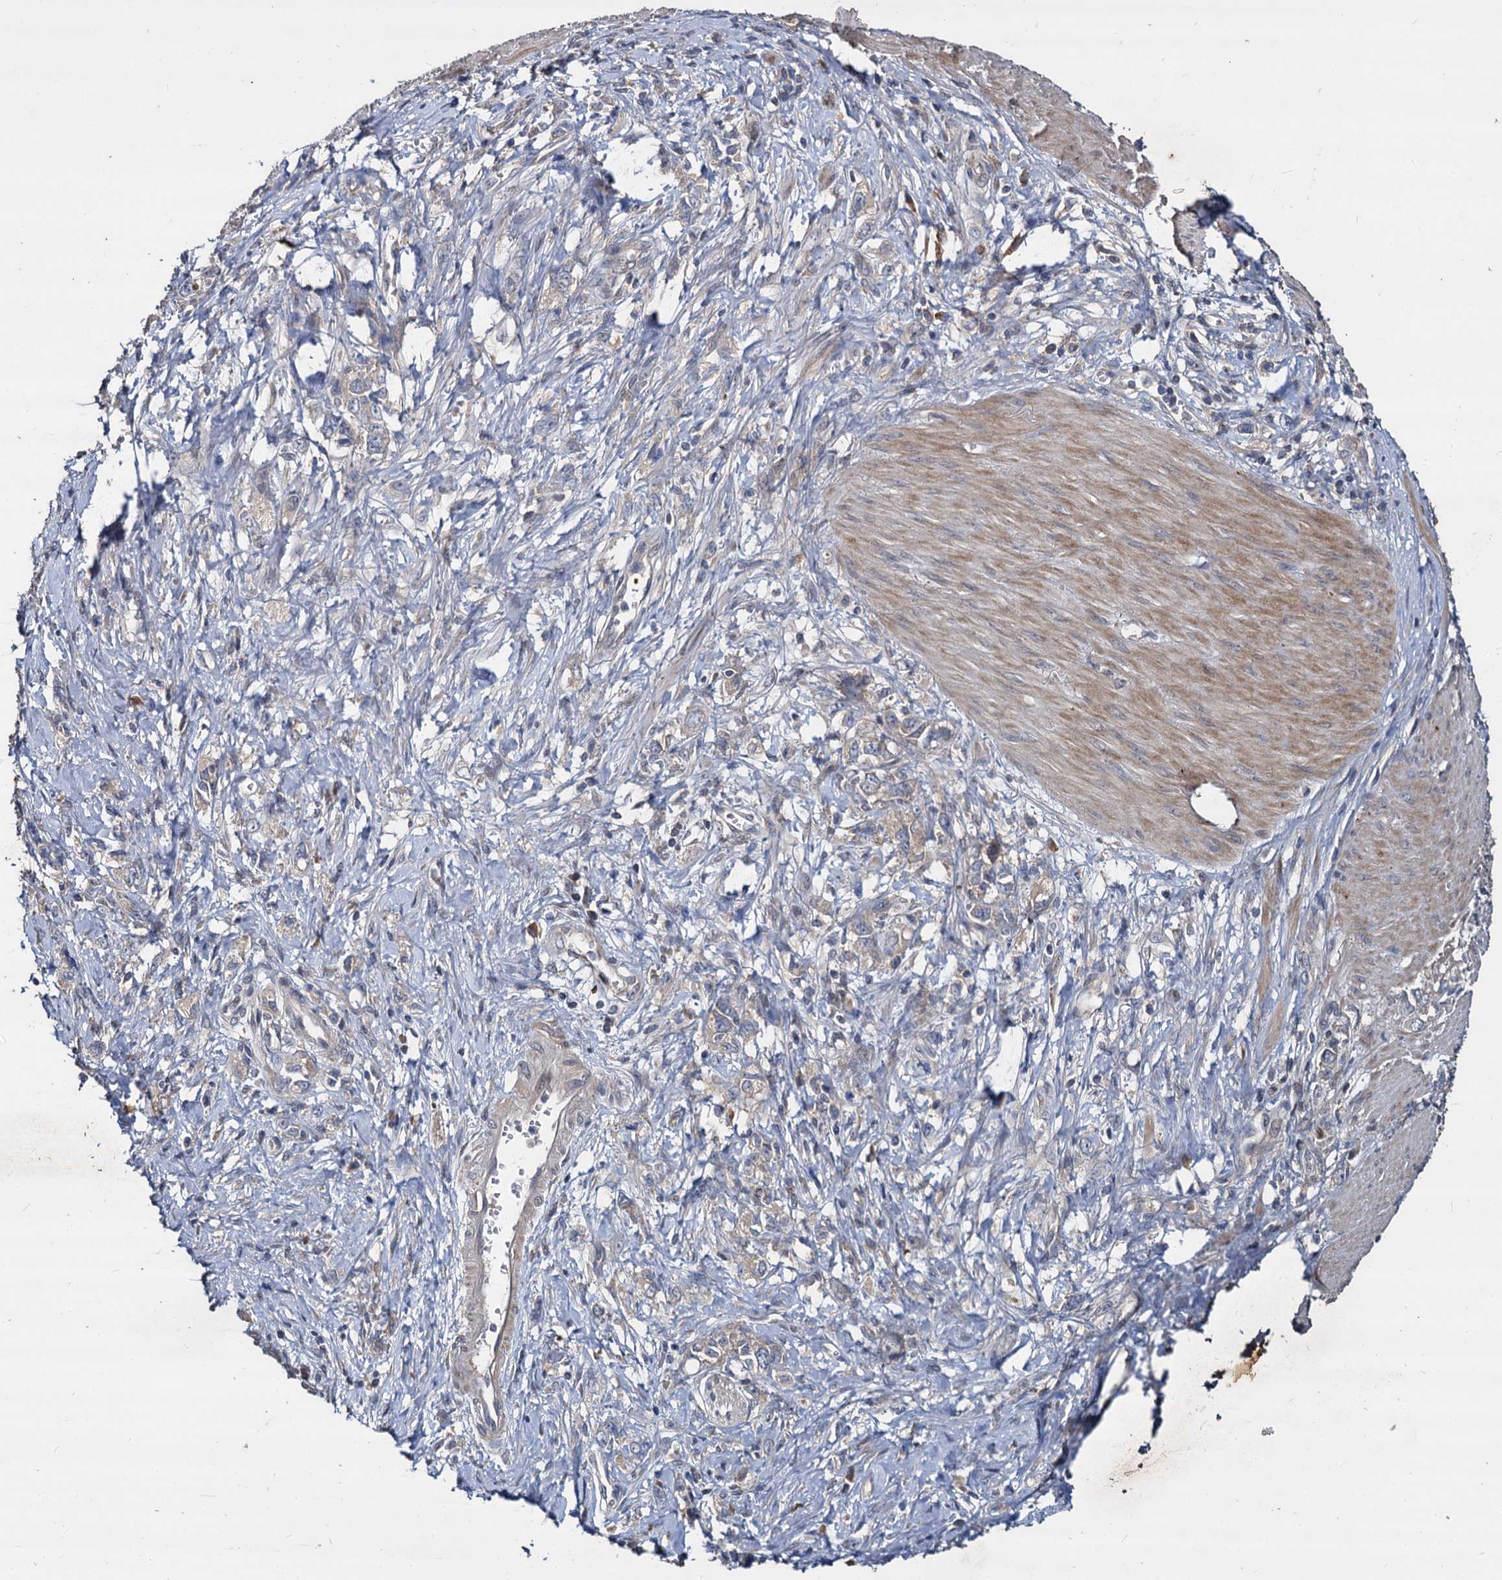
{"staining": {"intensity": "weak", "quantity": "<25%", "location": "cytoplasmic/membranous"}, "tissue": "stomach cancer", "cell_type": "Tumor cells", "image_type": "cancer", "snomed": [{"axis": "morphology", "description": "Adenocarcinoma, NOS"}, {"axis": "topography", "description": "Stomach"}], "caption": "This is an immunohistochemistry photomicrograph of stomach adenocarcinoma. There is no expression in tumor cells.", "gene": "CCDC184", "patient": {"sex": "female", "age": 76}}